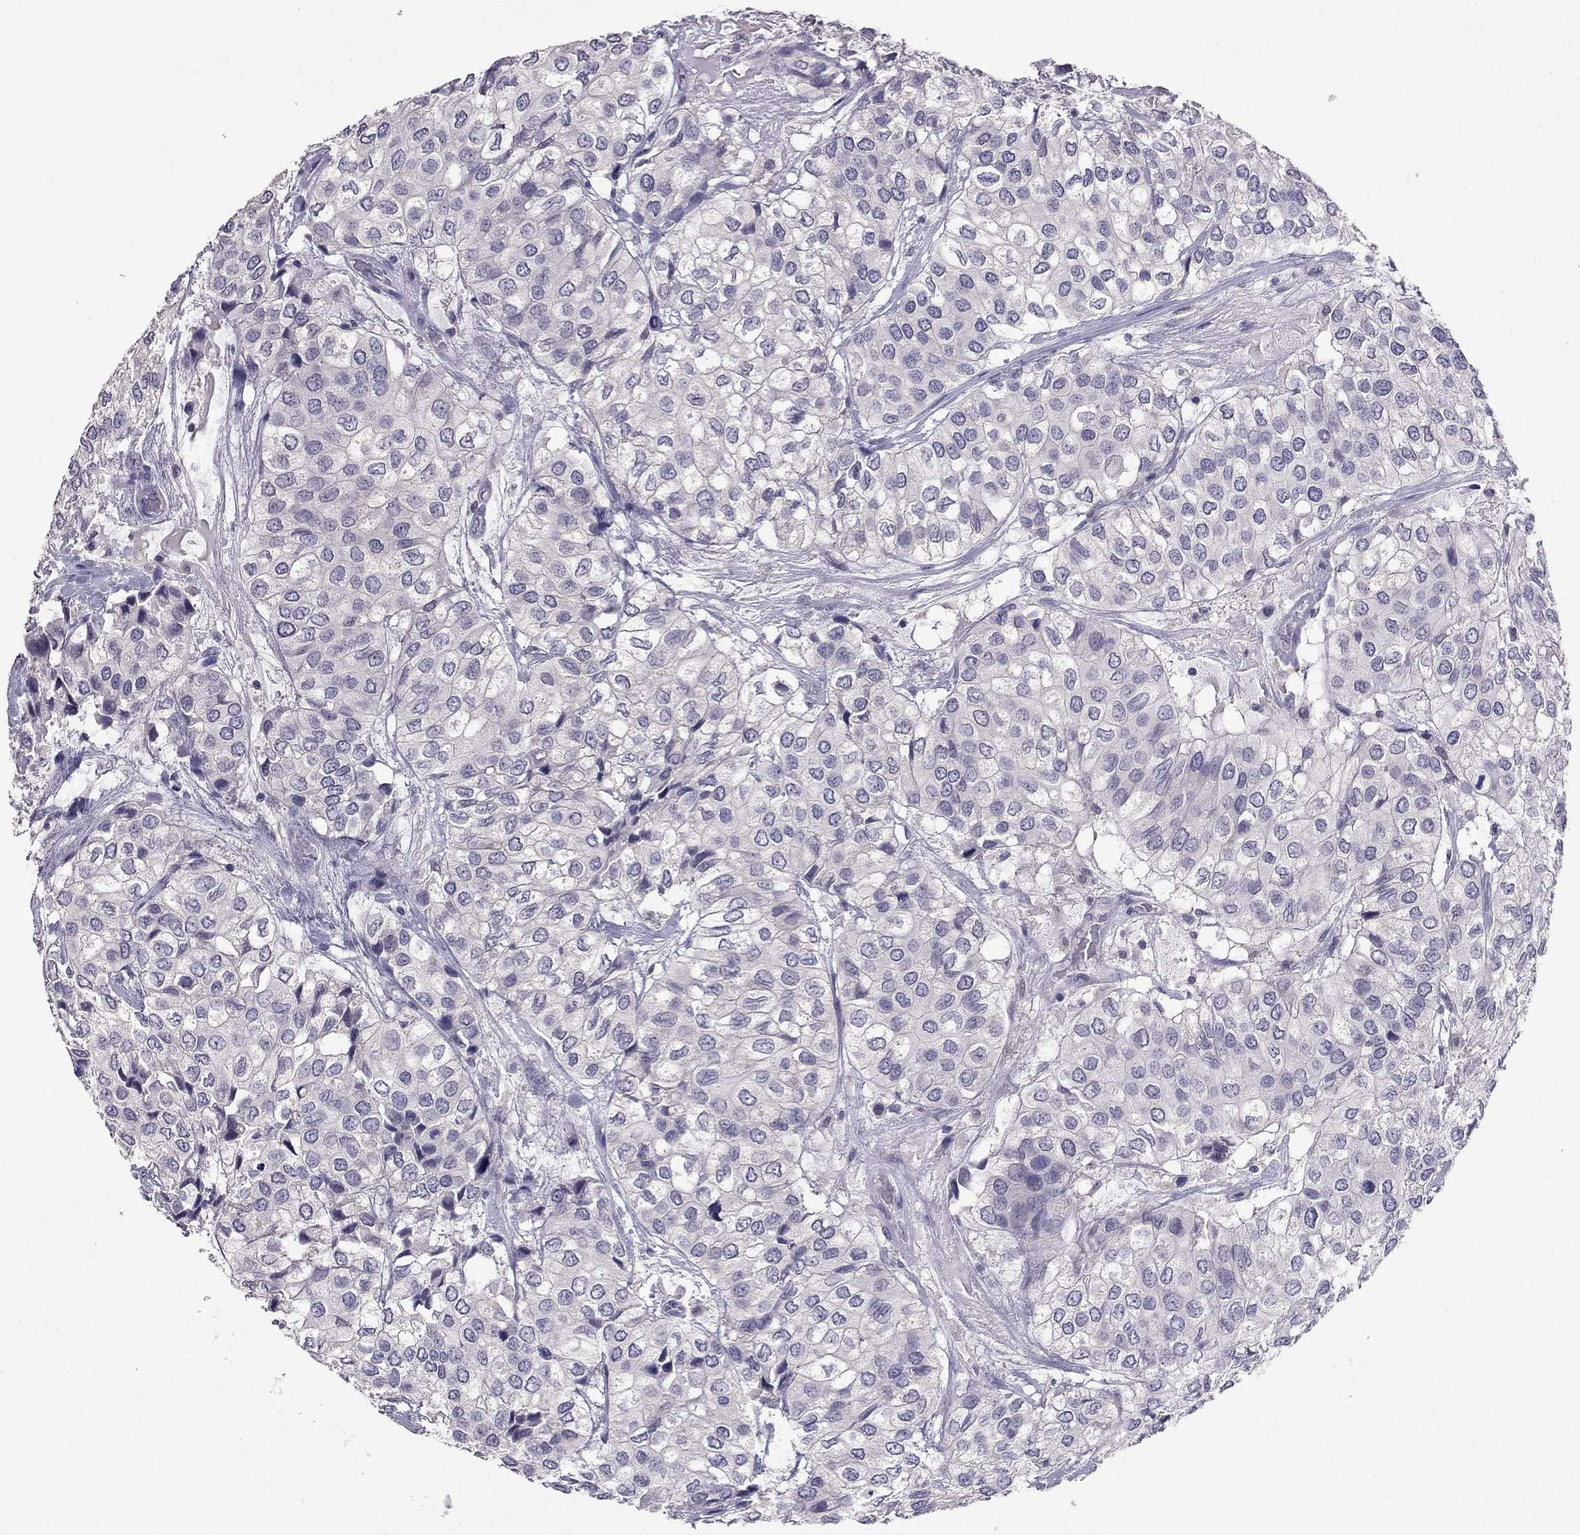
{"staining": {"intensity": "negative", "quantity": "none", "location": "none"}, "tissue": "urothelial cancer", "cell_type": "Tumor cells", "image_type": "cancer", "snomed": [{"axis": "morphology", "description": "Urothelial carcinoma, High grade"}, {"axis": "topography", "description": "Urinary bladder"}], "caption": "Urothelial cancer stained for a protein using immunohistochemistry (IHC) shows no positivity tumor cells.", "gene": "AQP9", "patient": {"sex": "male", "age": 73}}